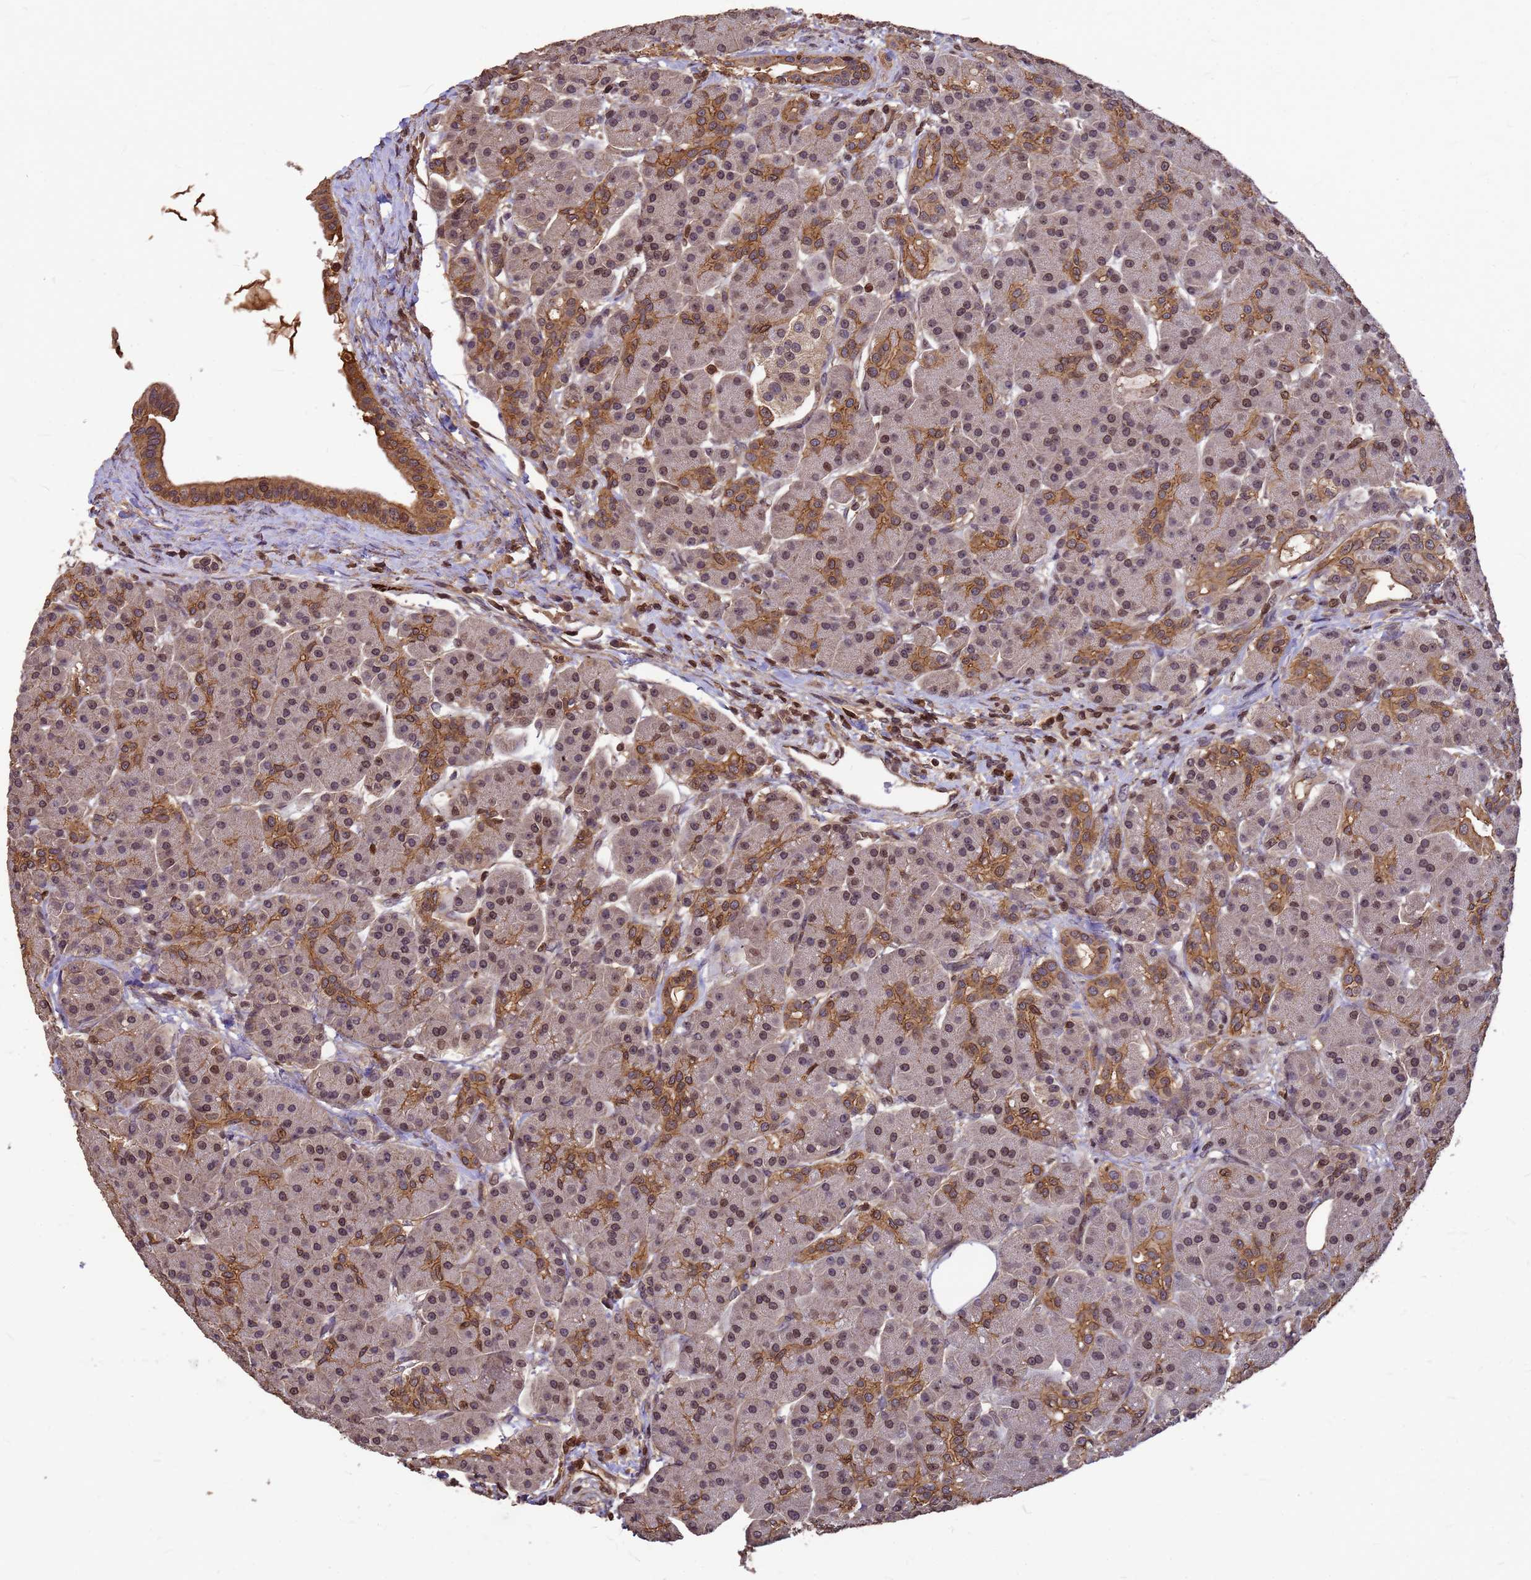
{"staining": {"intensity": "moderate", "quantity": "25%-75%", "location": "cytoplasmic/membranous,nuclear"}, "tissue": "pancreas", "cell_type": "Exocrine glandular cells", "image_type": "normal", "snomed": [{"axis": "morphology", "description": "Normal tissue, NOS"}, {"axis": "topography", "description": "Pancreas"}], "caption": "Unremarkable pancreas demonstrates moderate cytoplasmic/membranous,nuclear positivity in approximately 25%-75% of exocrine glandular cells The staining was performed using DAB (3,3'-diaminobenzidine) to visualize the protein expression in brown, while the nuclei were stained in blue with hematoxylin (Magnification: 20x)..", "gene": "C1orf35", "patient": {"sex": "male", "age": 63}}